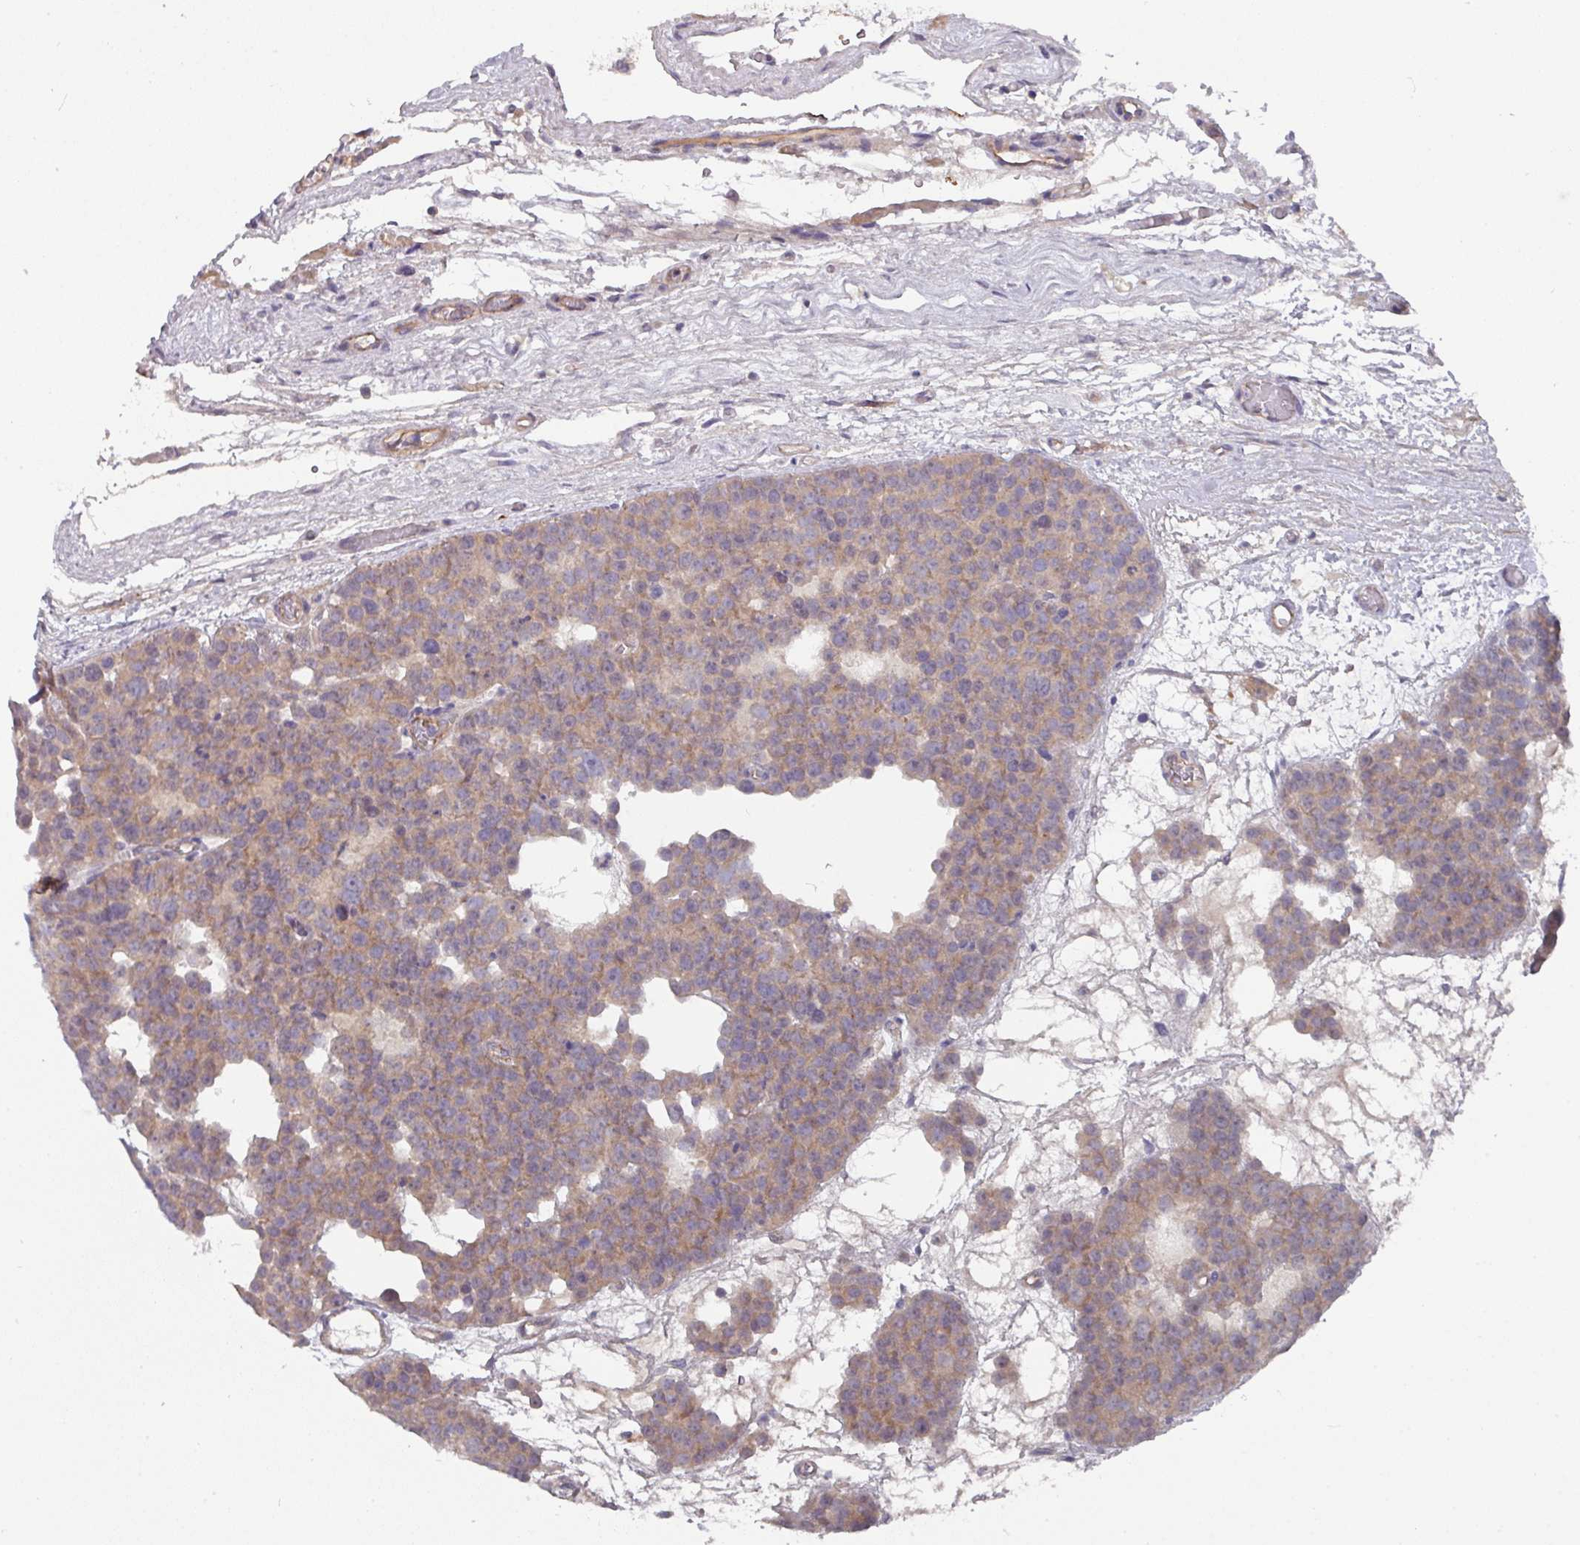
{"staining": {"intensity": "moderate", "quantity": "25%-75%", "location": "cytoplasmic/membranous"}, "tissue": "testis cancer", "cell_type": "Tumor cells", "image_type": "cancer", "snomed": [{"axis": "morphology", "description": "Seminoma, NOS"}, {"axis": "topography", "description": "Testis"}], "caption": "Moderate cytoplasmic/membranous staining is present in about 25%-75% of tumor cells in testis cancer.", "gene": "PRR5", "patient": {"sex": "male", "age": 71}}